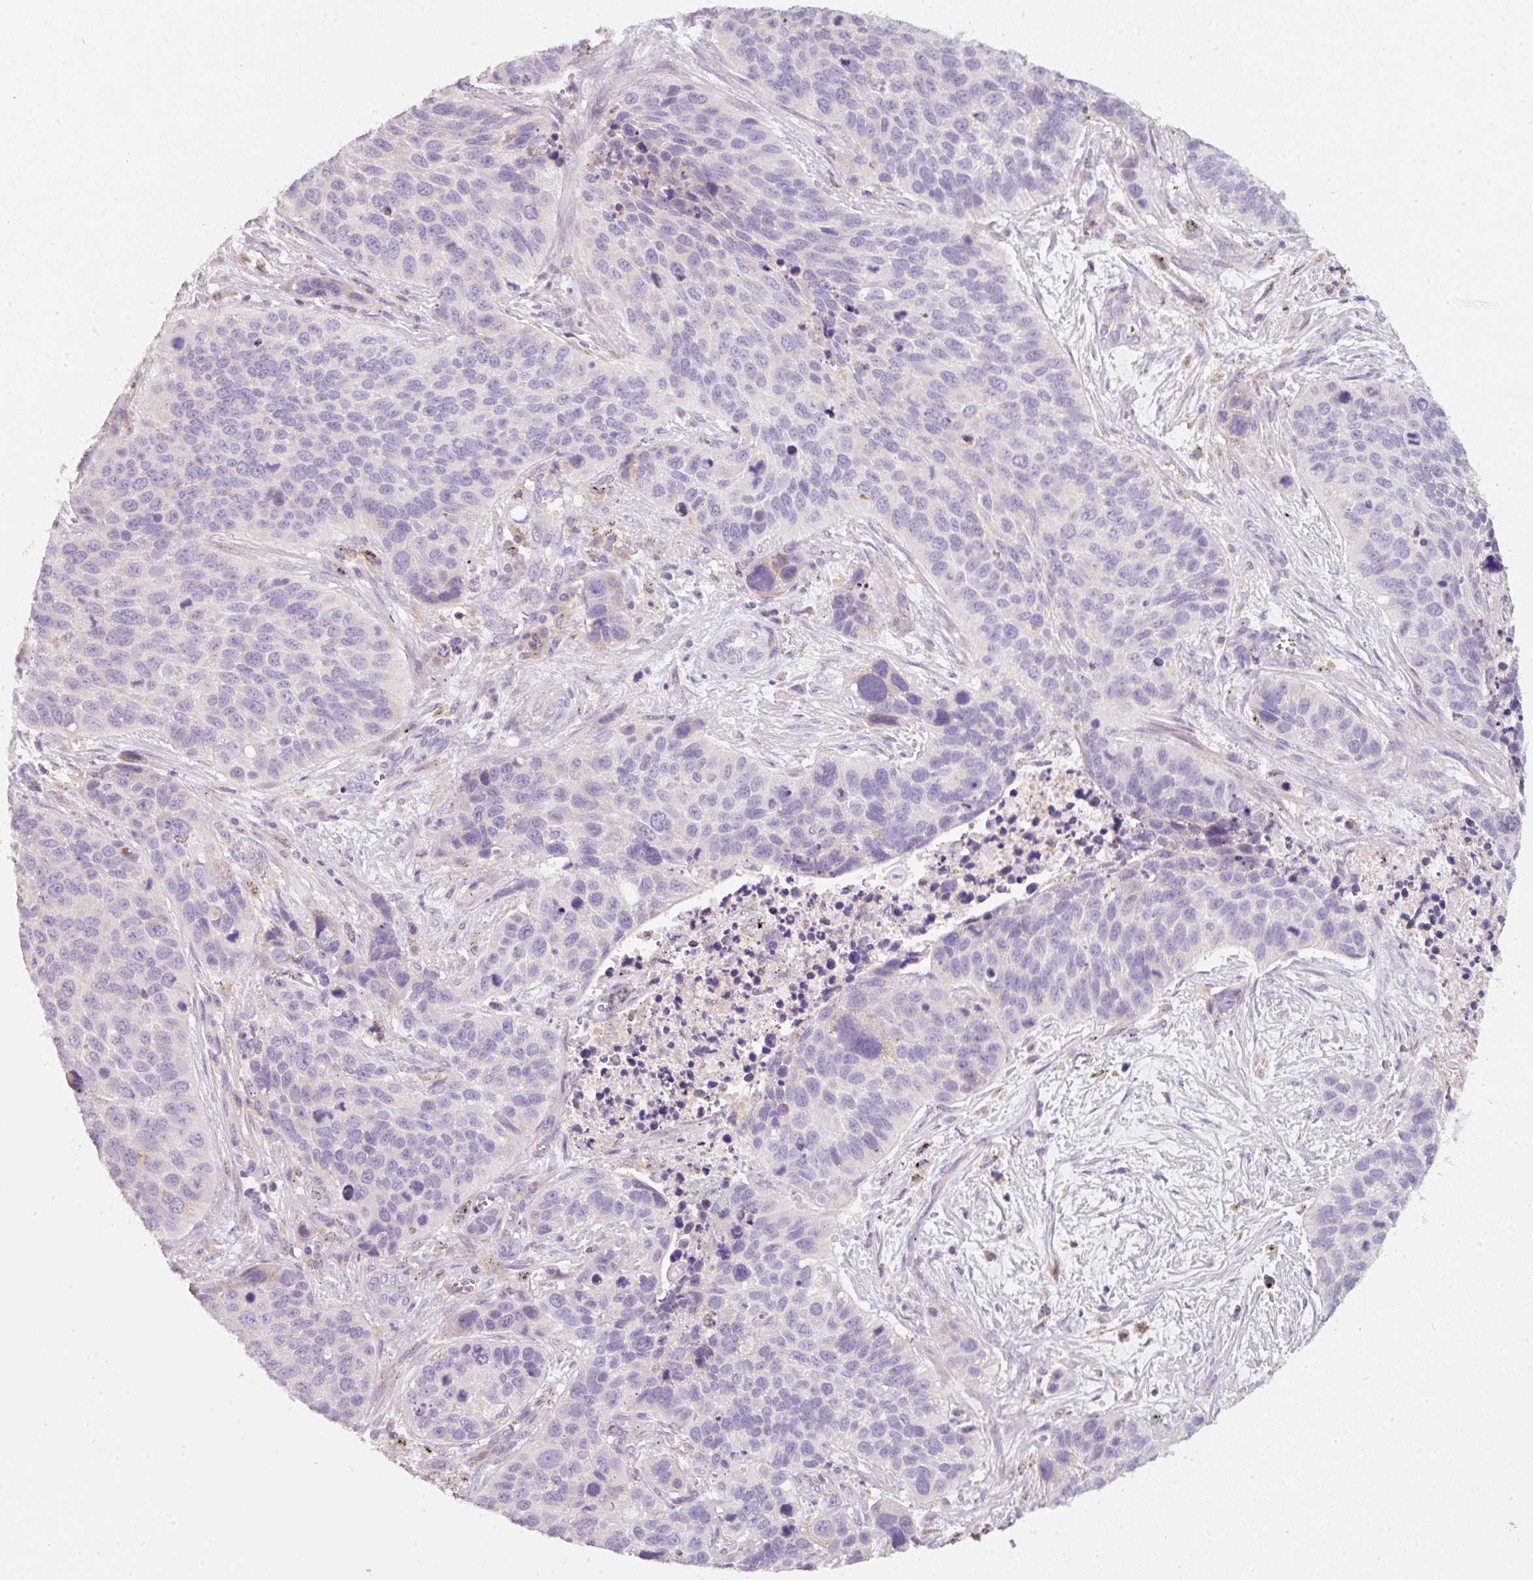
{"staining": {"intensity": "negative", "quantity": "none", "location": "none"}, "tissue": "lung cancer", "cell_type": "Tumor cells", "image_type": "cancer", "snomed": [{"axis": "morphology", "description": "Squamous cell carcinoma, NOS"}, {"axis": "topography", "description": "Lung"}], "caption": "The immunohistochemistry (IHC) micrograph has no significant staining in tumor cells of squamous cell carcinoma (lung) tissue.", "gene": "IQGAP2", "patient": {"sex": "male", "age": 62}}